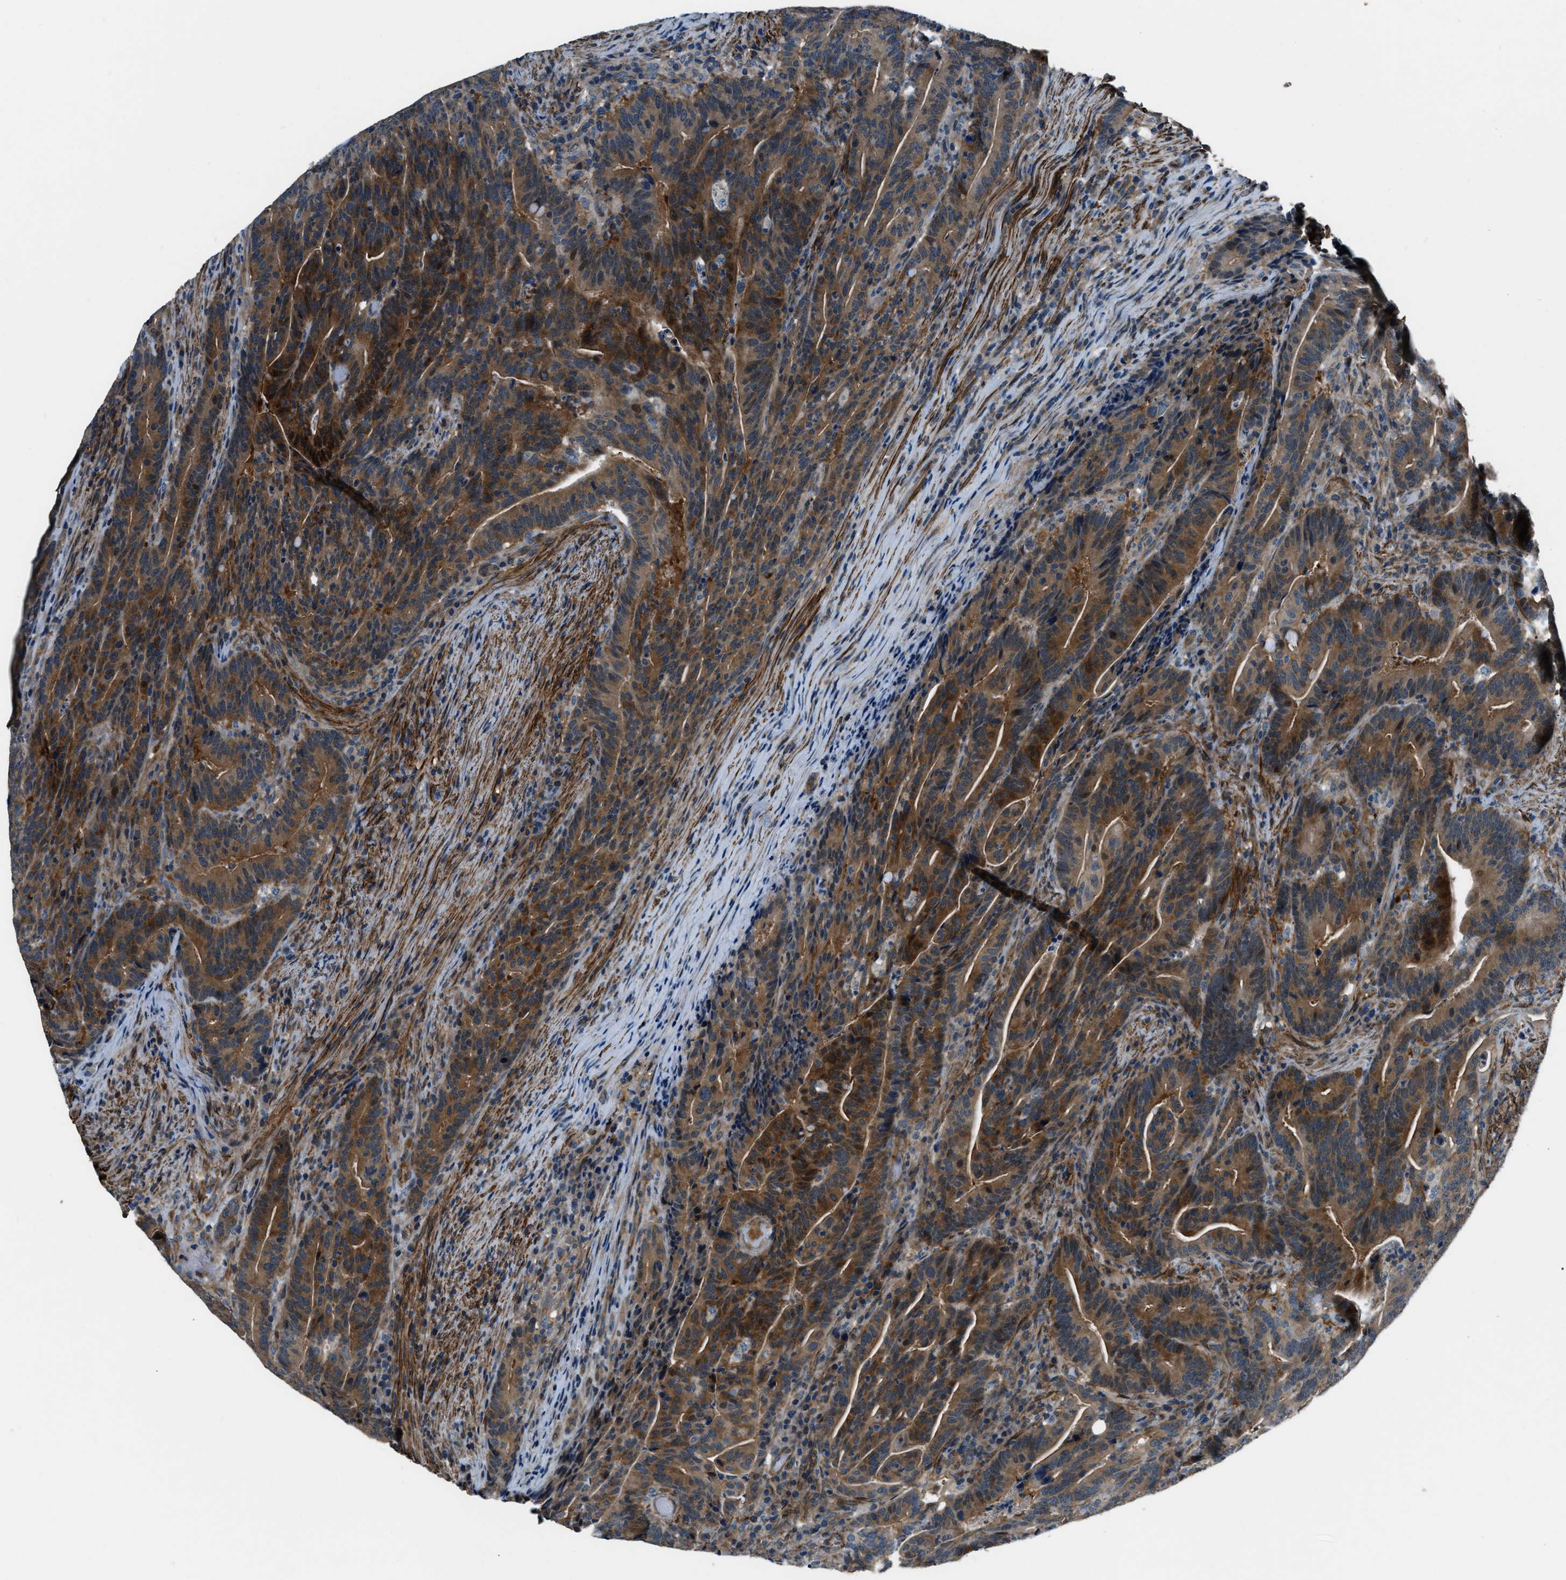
{"staining": {"intensity": "moderate", "quantity": ">75%", "location": "cytoplasmic/membranous"}, "tissue": "colorectal cancer", "cell_type": "Tumor cells", "image_type": "cancer", "snomed": [{"axis": "morphology", "description": "Adenocarcinoma, NOS"}, {"axis": "topography", "description": "Colon"}], "caption": "Brown immunohistochemical staining in human colorectal cancer shows moderate cytoplasmic/membranous positivity in about >75% of tumor cells.", "gene": "NUDCD3", "patient": {"sex": "female", "age": 66}}